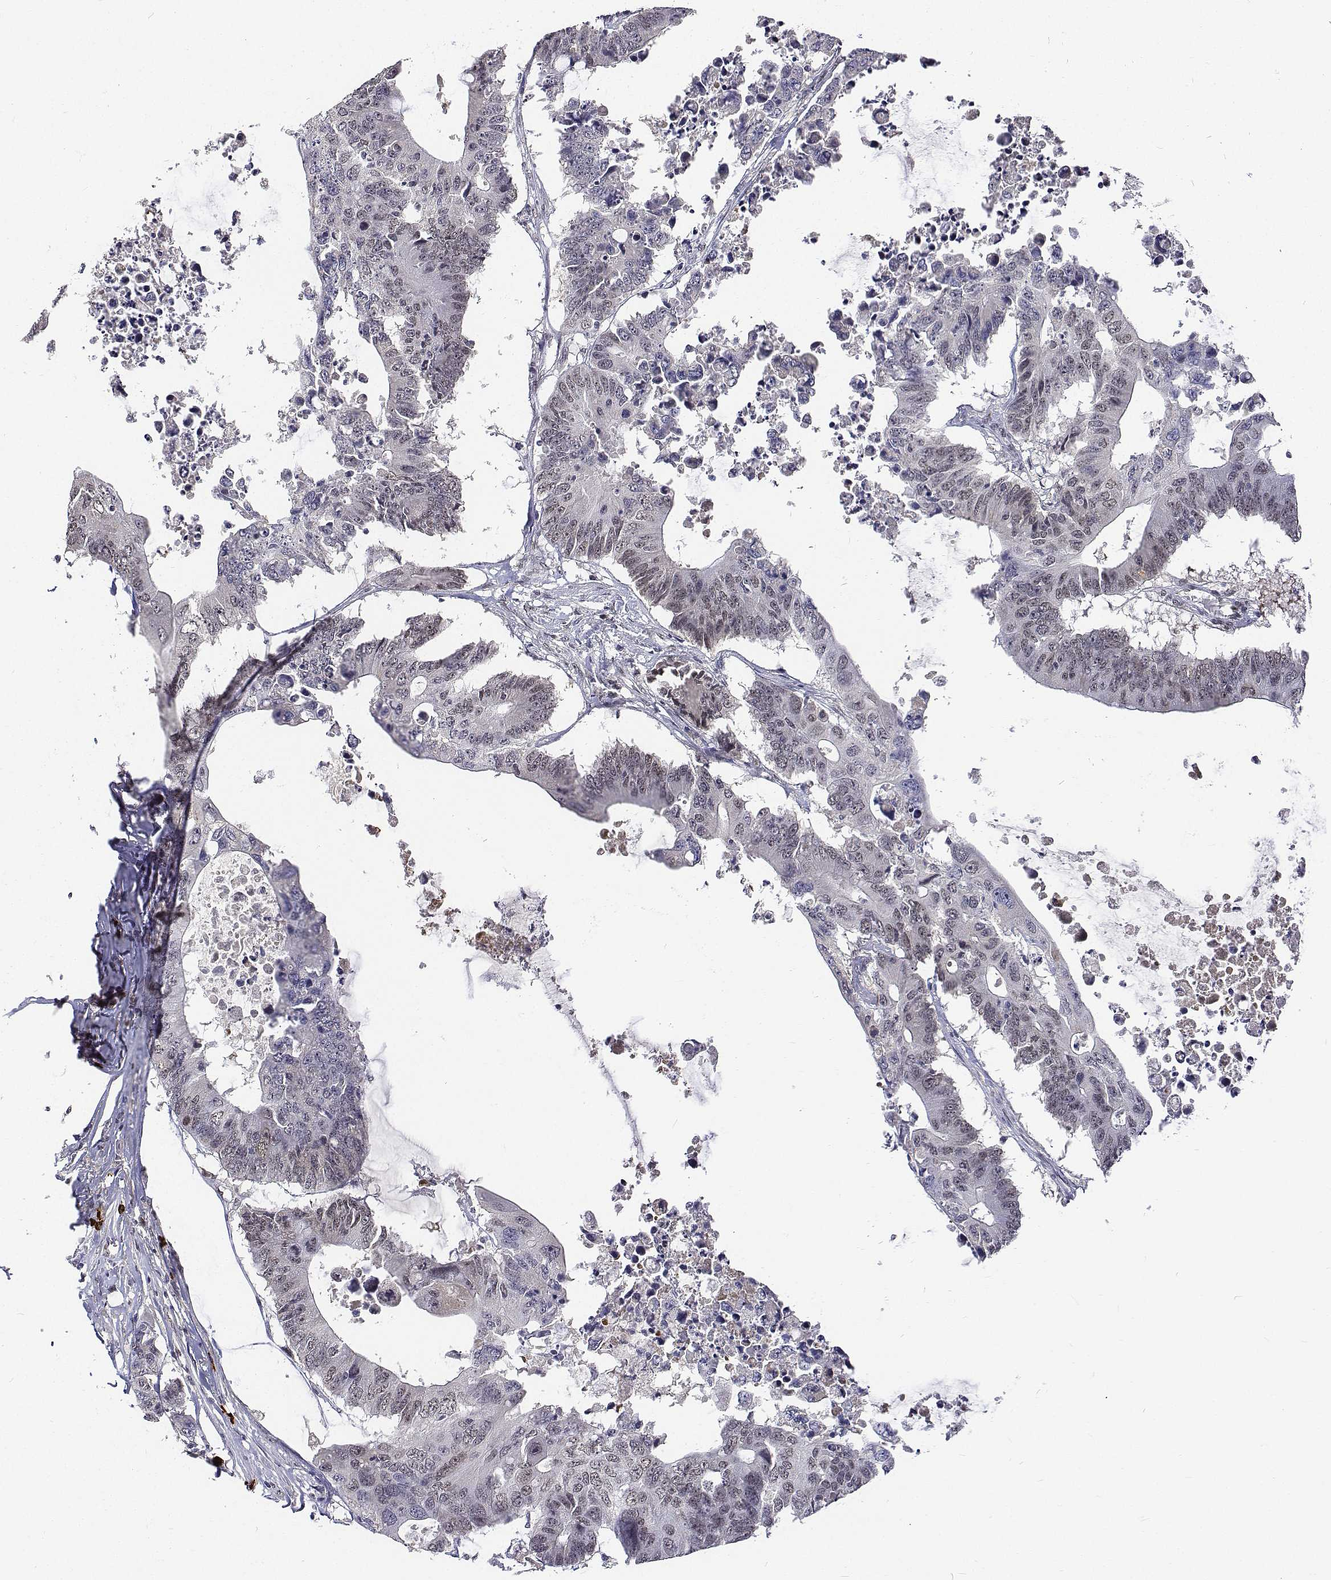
{"staining": {"intensity": "negative", "quantity": "none", "location": "none"}, "tissue": "colorectal cancer", "cell_type": "Tumor cells", "image_type": "cancer", "snomed": [{"axis": "morphology", "description": "Adenocarcinoma, NOS"}, {"axis": "topography", "description": "Colon"}], "caption": "A high-resolution photomicrograph shows immunohistochemistry (IHC) staining of colorectal adenocarcinoma, which shows no significant positivity in tumor cells.", "gene": "ATRX", "patient": {"sex": "male", "age": 71}}